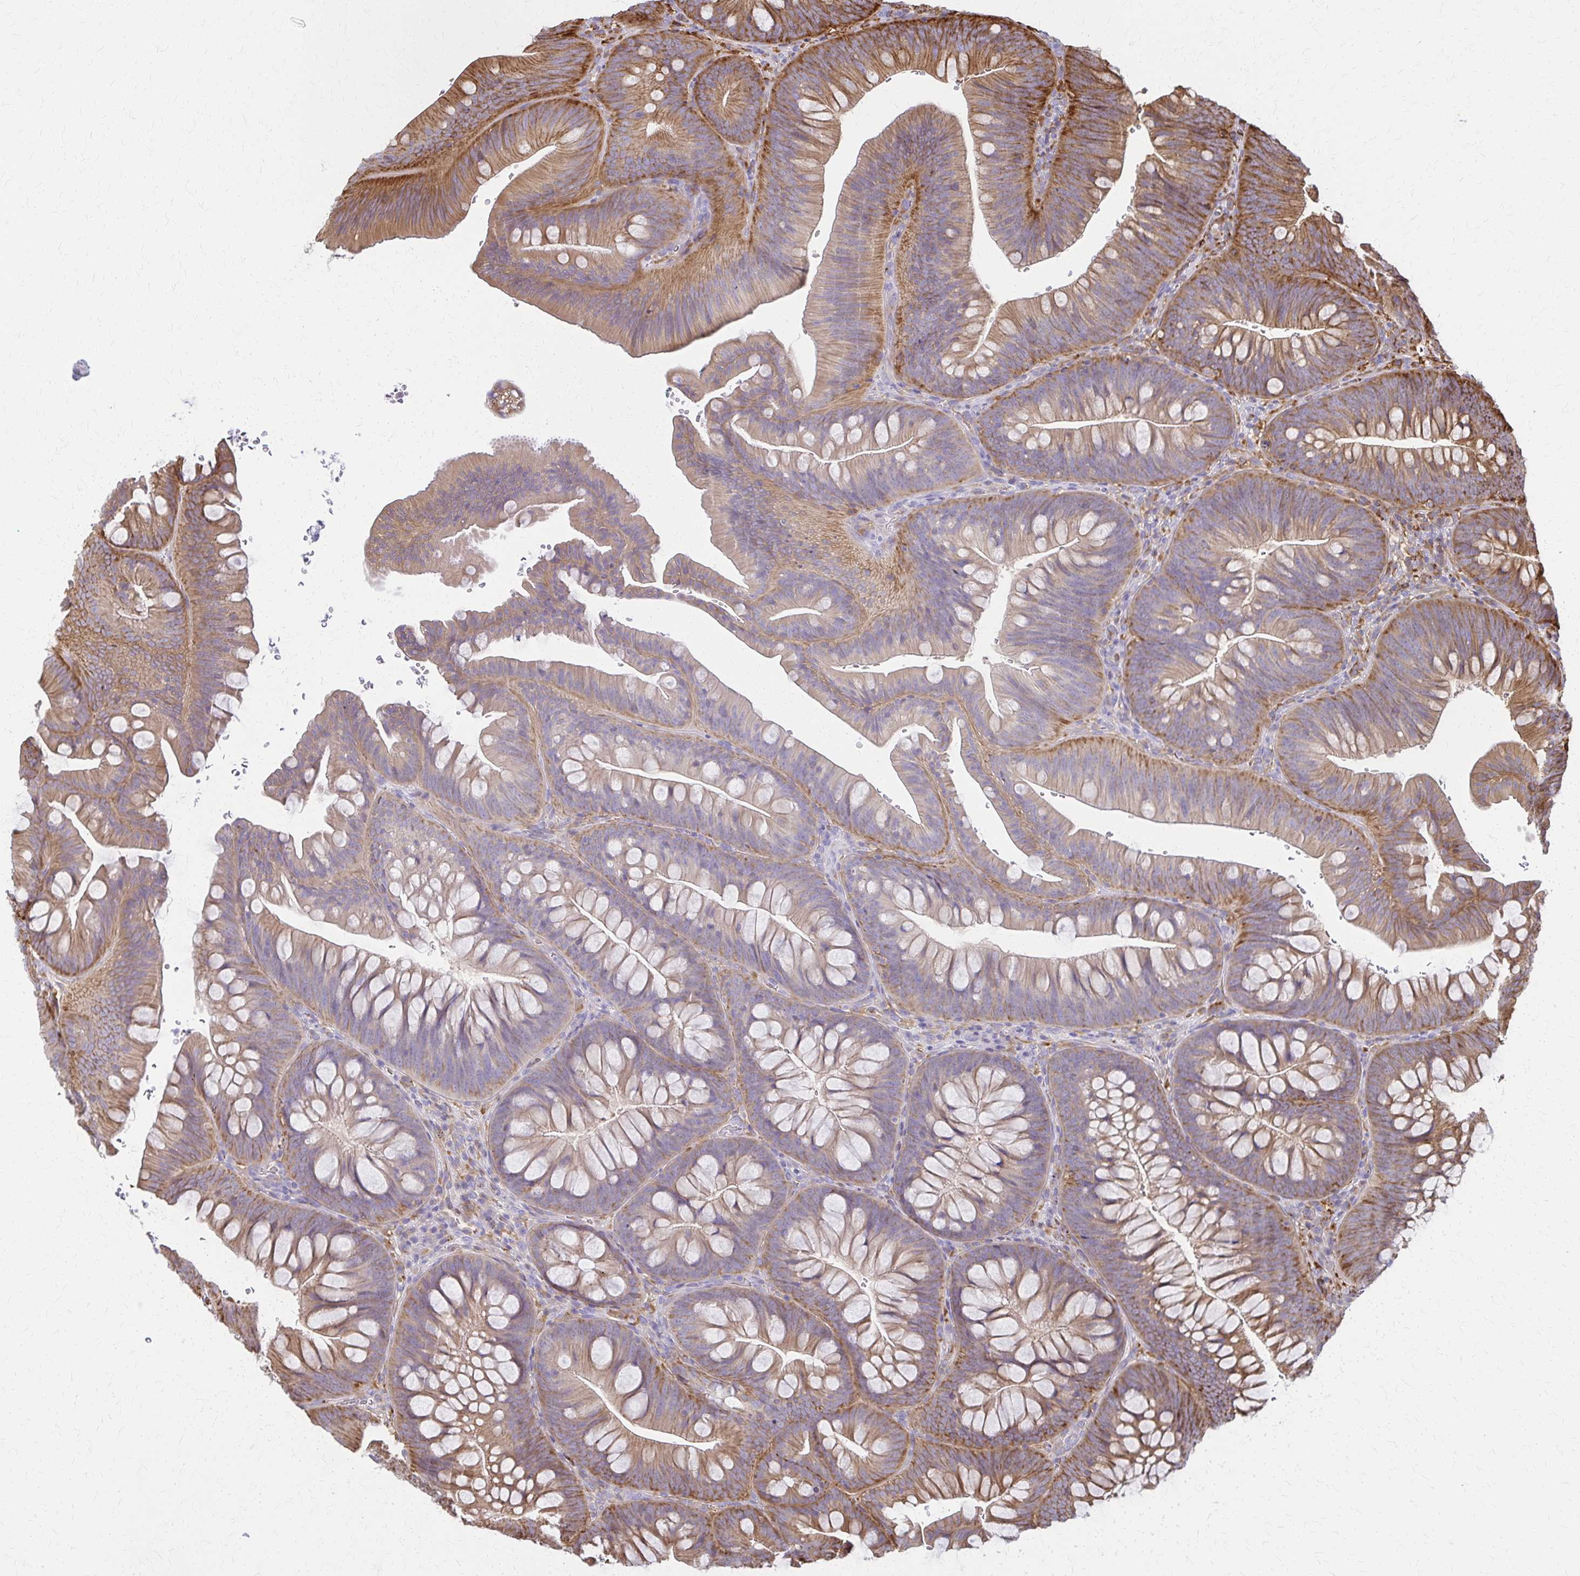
{"staining": {"intensity": "moderate", "quantity": "25%-75%", "location": "cytoplasmic/membranous"}, "tissue": "colon", "cell_type": "Endothelial cells", "image_type": "normal", "snomed": [{"axis": "morphology", "description": "Normal tissue, NOS"}, {"axis": "morphology", "description": "Adenoma, NOS"}, {"axis": "topography", "description": "Soft tissue"}, {"axis": "topography", "description": "Colon"}], "caption": "Brown immunohistochemical staining in unremarkable colon reveals moderate cytoplasmic/membranous staining in approximately 25%-75% of endothelial cells. Nuclei are stained in blue.", "gene": "WASF2", "patient": {"sex": "male", "age": 47}}